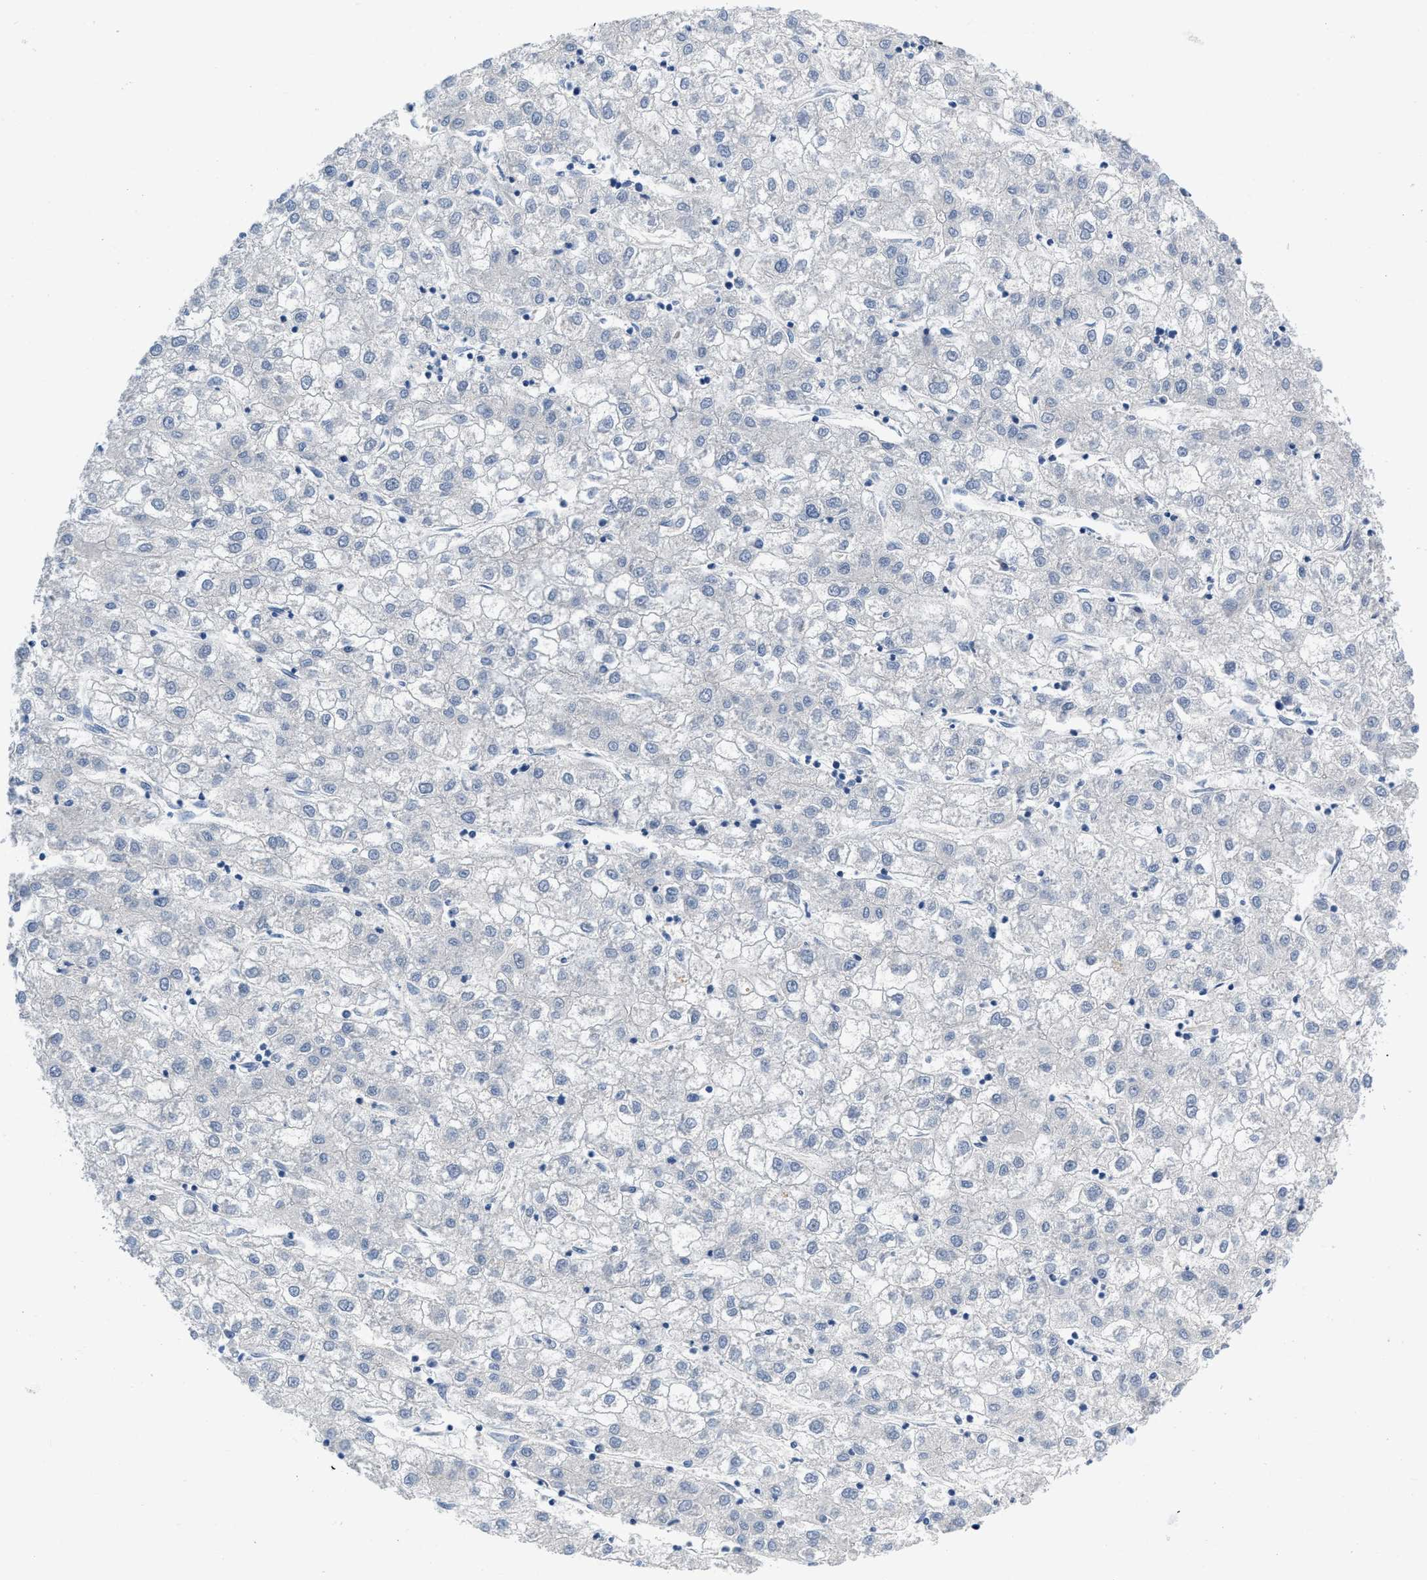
{"staining": {"intensity": "negative", "quantity": "none", "location": "none"}, "tissue": "liver cancer", "cell_type": "Tumor cells", "image_type": "cancer", "snomed": [{"axis": "morphology", "description": "Carcinoma, Hepatocellular, NOS"}, {"axis": "topography", "description": "Liver"}], "caption": "The immunohistochemistry (IHC) micrograph has no significant staining in tumor cells of liver cancer tissue.", "gene": "PYY", "patient": {"sex": "male", "age": 72}}